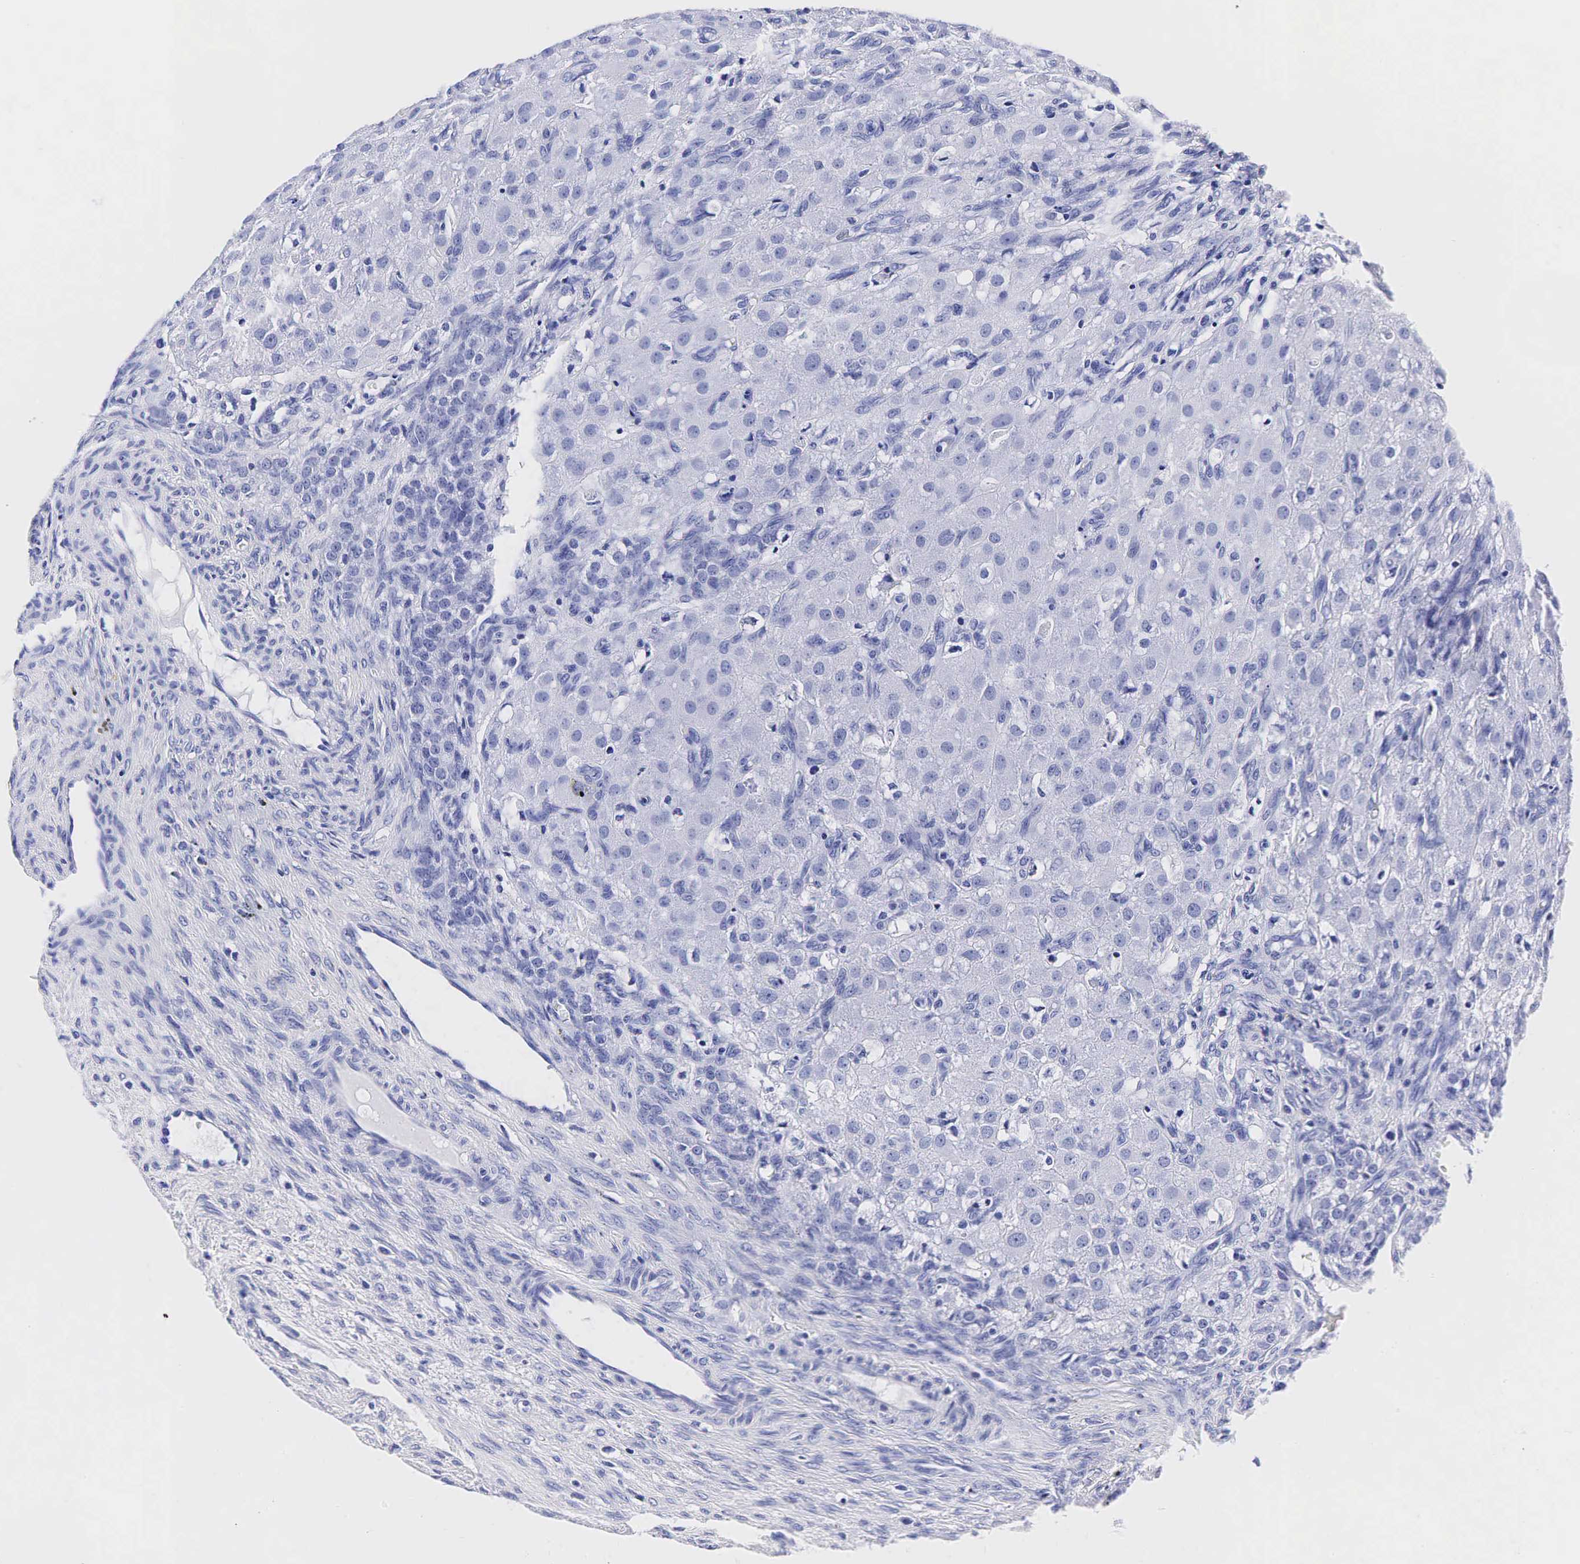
{"staining": {"intensity": "negative", "quantity": "none", "location": "none"}, "tissue": "ovary", "cell_type": "Follicle cells", "image_type": "normal", "snomed": [{"axis": "morphology", "description": "Normal tissue, NOS"}, {"axis": "topography", "description": "Ovary"}], "caption": "This is an immunohistochemistry (IHC) histopathology image of unremarkable ovary. There is no positivity in follicle cells.", "gene": "ACP3", "patient": {"sex": "female", "age": 32}}